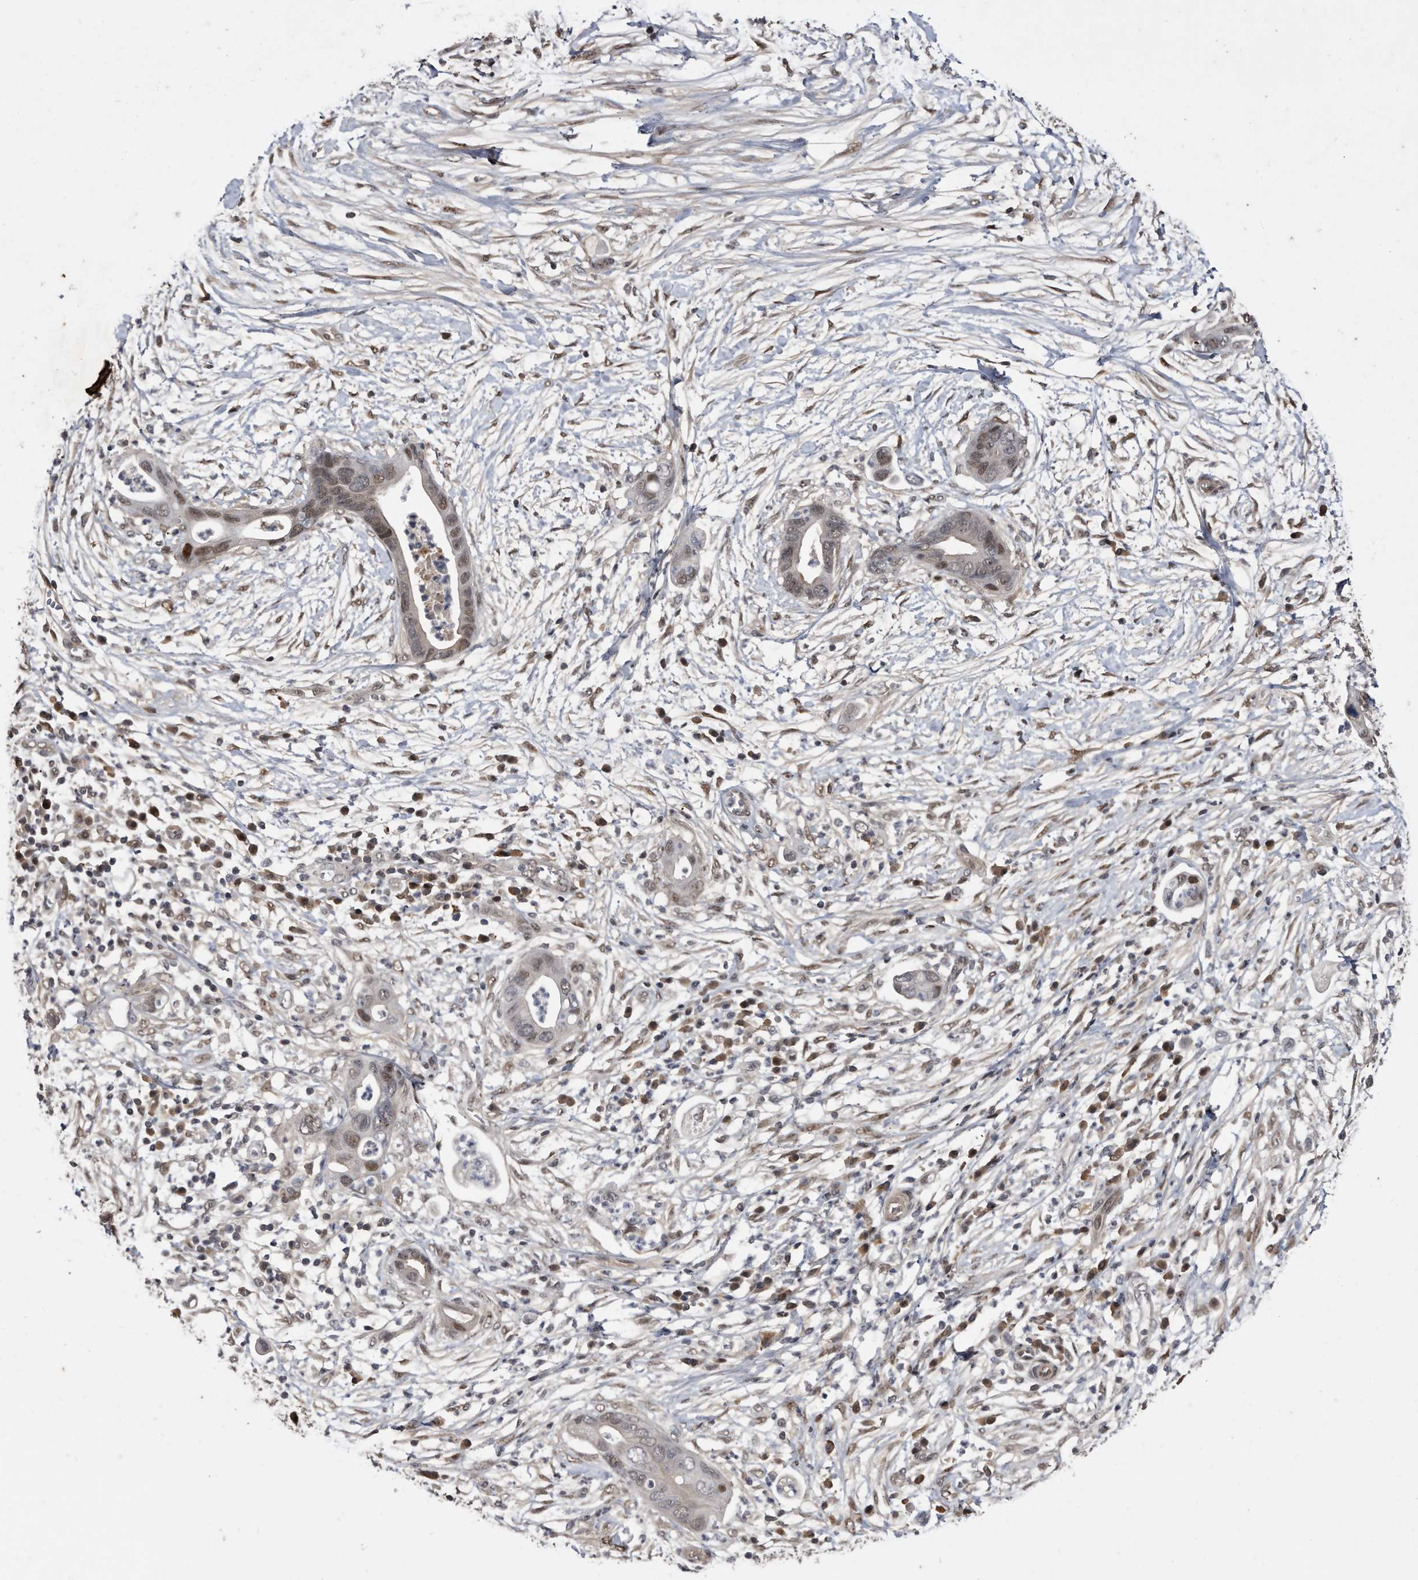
{"staining": {"intensity": "moderate", "quantity": "<25%", "location": "nuclear"}, "tissue": "pancreatic cancer", "cell_type": "Tumor cells", "image_type": "cancer", "snomed": [{"axis": "morphology", "description": "Adenocarcinoma, NOS"}, {"axis": "topography", "description": "Pancreas"}], "caption": "An image showing moderate nuclear positivity in approximately <25% of tumor cells in pancreatic adenocarcinoma, as visualized by brown immunohistochemical staining.", "gene": "RAD23B", "patient": {"sex": "male", "age": 75}}